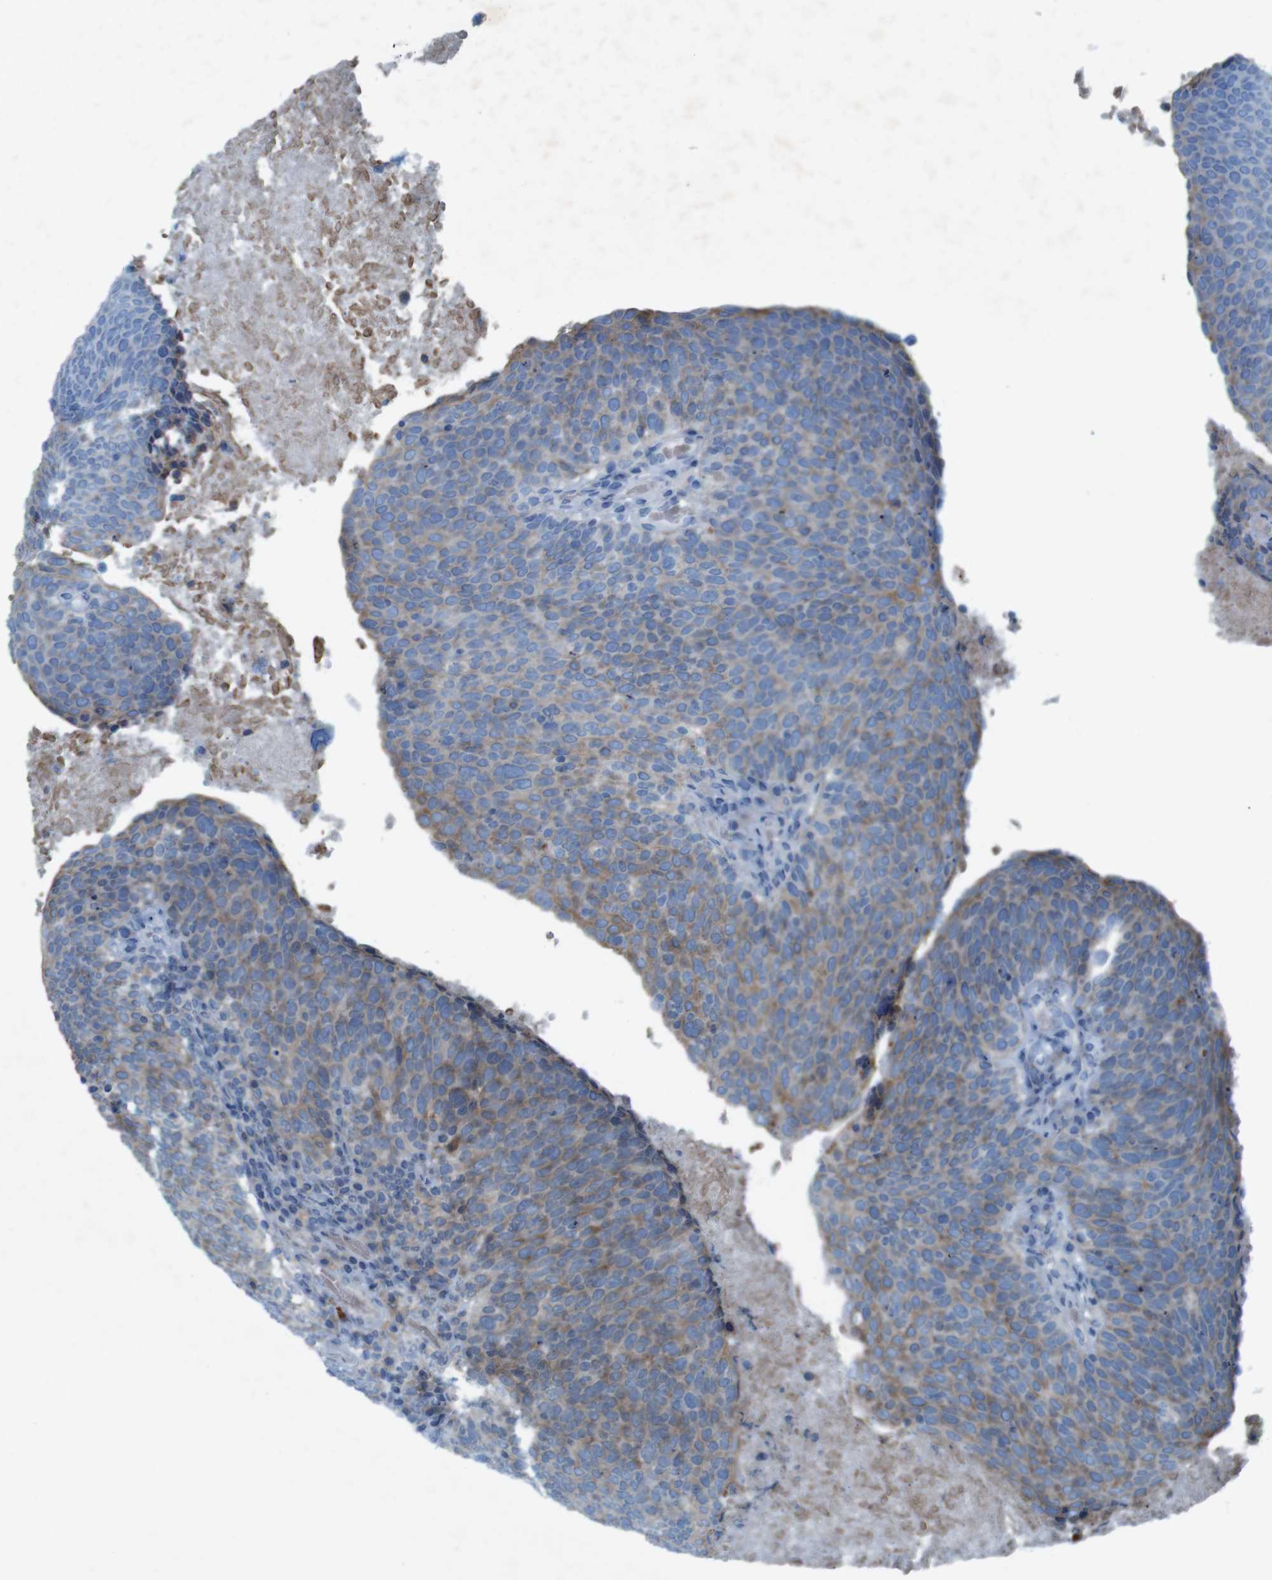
{"staining": {"intensity": "weak", "quantity": "25%-75%", "location": "cytoplasmic/membranous"}, "tissue": "head and neck cancer", "cell_type": "Tumor cells", "image_type": "cancer", "snomed": [{"axis": "morphology", "description": "Squamous cell carcinoma, NOS"}, {"axis": "morphology", "description": "Squamous cell carcinoma, metastatic, NOS"}, {"axis": "topography", "description": "Lymph node"}, {"axis": "topography", "description": "Head-Neck"}], "caption": "This histopathology image shows head and neck cancer (metastatic squamous cell carcinoma) stained with immunohistochemistry (IHC) to label a protein in brown. The cytoplasmic/membranous of tumor cells show weak positivity for the protein. Nuclei are counter-stained blue.", "gene": "MOGAT3", "patient": {"sex": "male", "age": 62}}